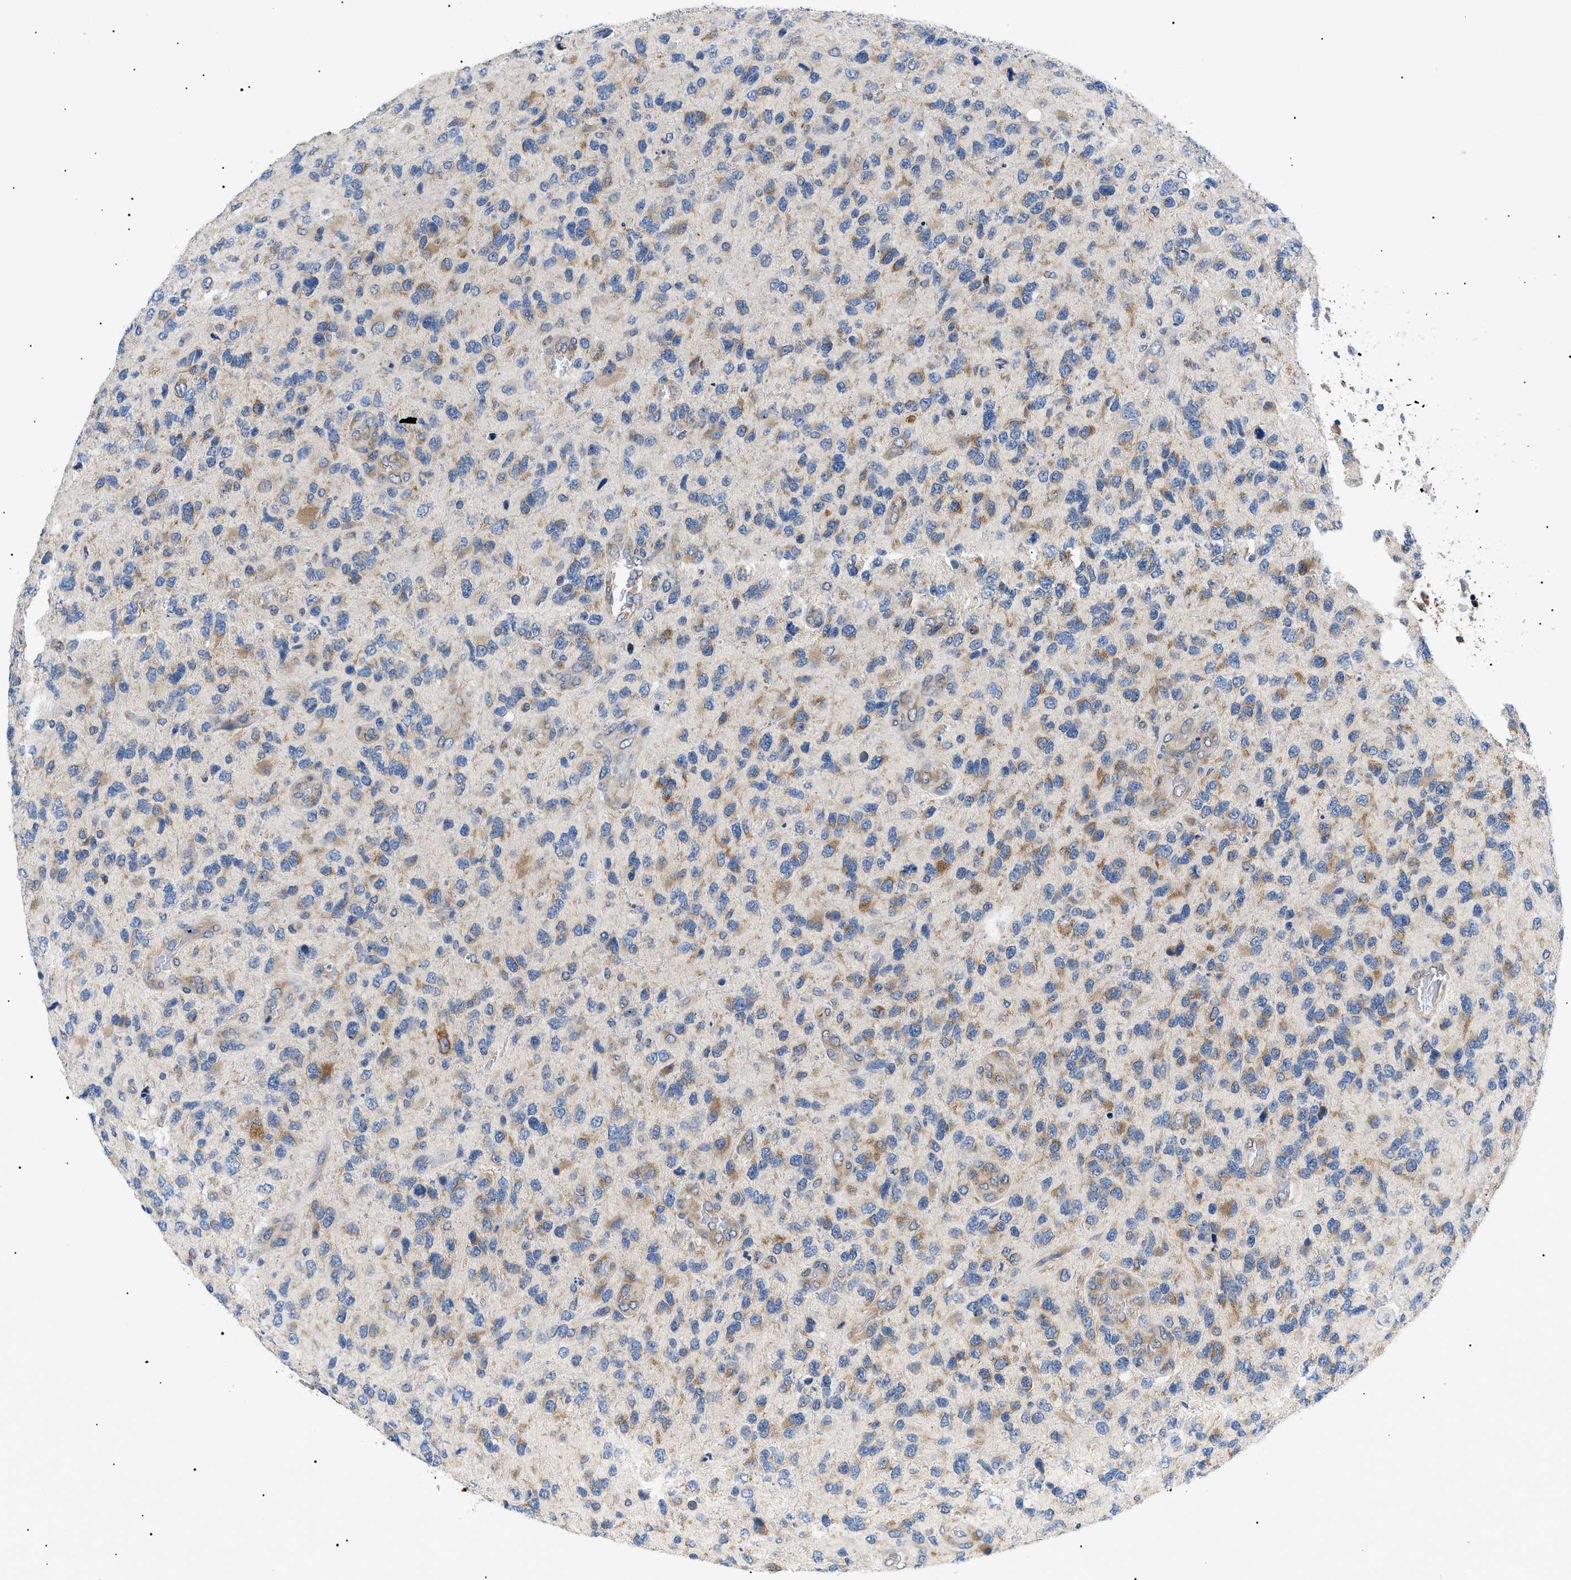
{"staining": {"intensity": "moderate", "quantity": "<25%", "location": "cytoplasmic/membranous"}, "tissue": "glioma", "cell_type": "Tumor cells", "image_type": "cancer", "snomed": [{"axis": "morphology", "description": "Glioma, malignant, High grade"}, {"axis": "topography", "description": "Brain"}], "caption": "Glioma was stained to show a protein in brown. There is low levels of moderate cytoplasmic/membranous positivity in approximately <25% of tumor cells.", "gene": "DERL1", "patient": {"sex": "female", "age": 58}}